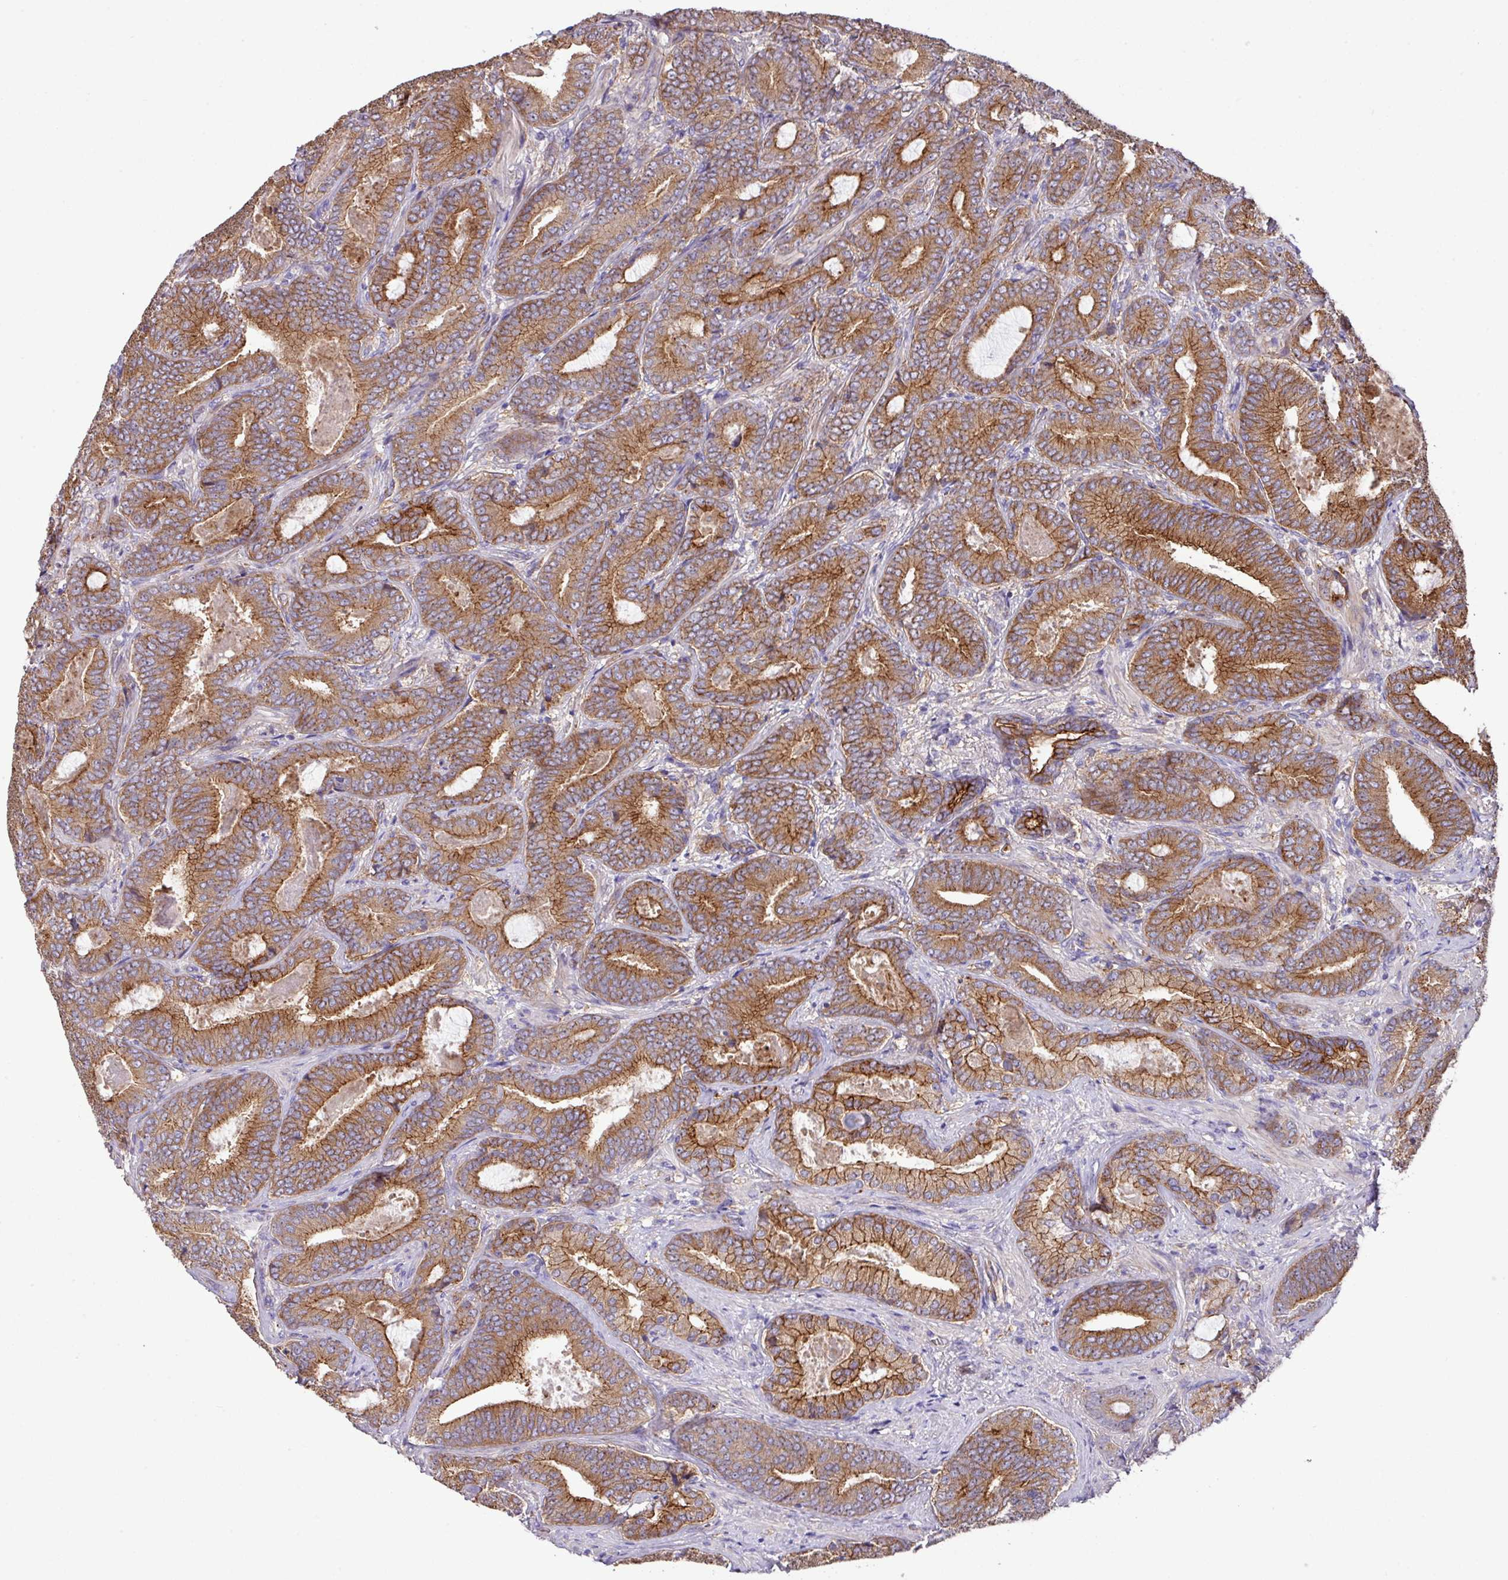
{"staining": {"intensity": "moderate", "quantity": ">75%", "location": "cytoplasmic/membranous"}, "tissue": "prostate cancer", "cell_type": "Tumor cells", "image_type": "cancer", "snomed": [{"axis": "morphology", "description": "Adenocarcinoma, Low grade"}, {"axis": "topography", "description": "Prostate and seminal vesicle, NOS"}], "caption": "Prostate cancer (adenocarcinoma (low-grade)) stained for a protein reveals moderate cytoplasmic/membranous positivity in tumor cells.", "gene": "LRRC53", "patient": {"sex": "male", "age": 61}}